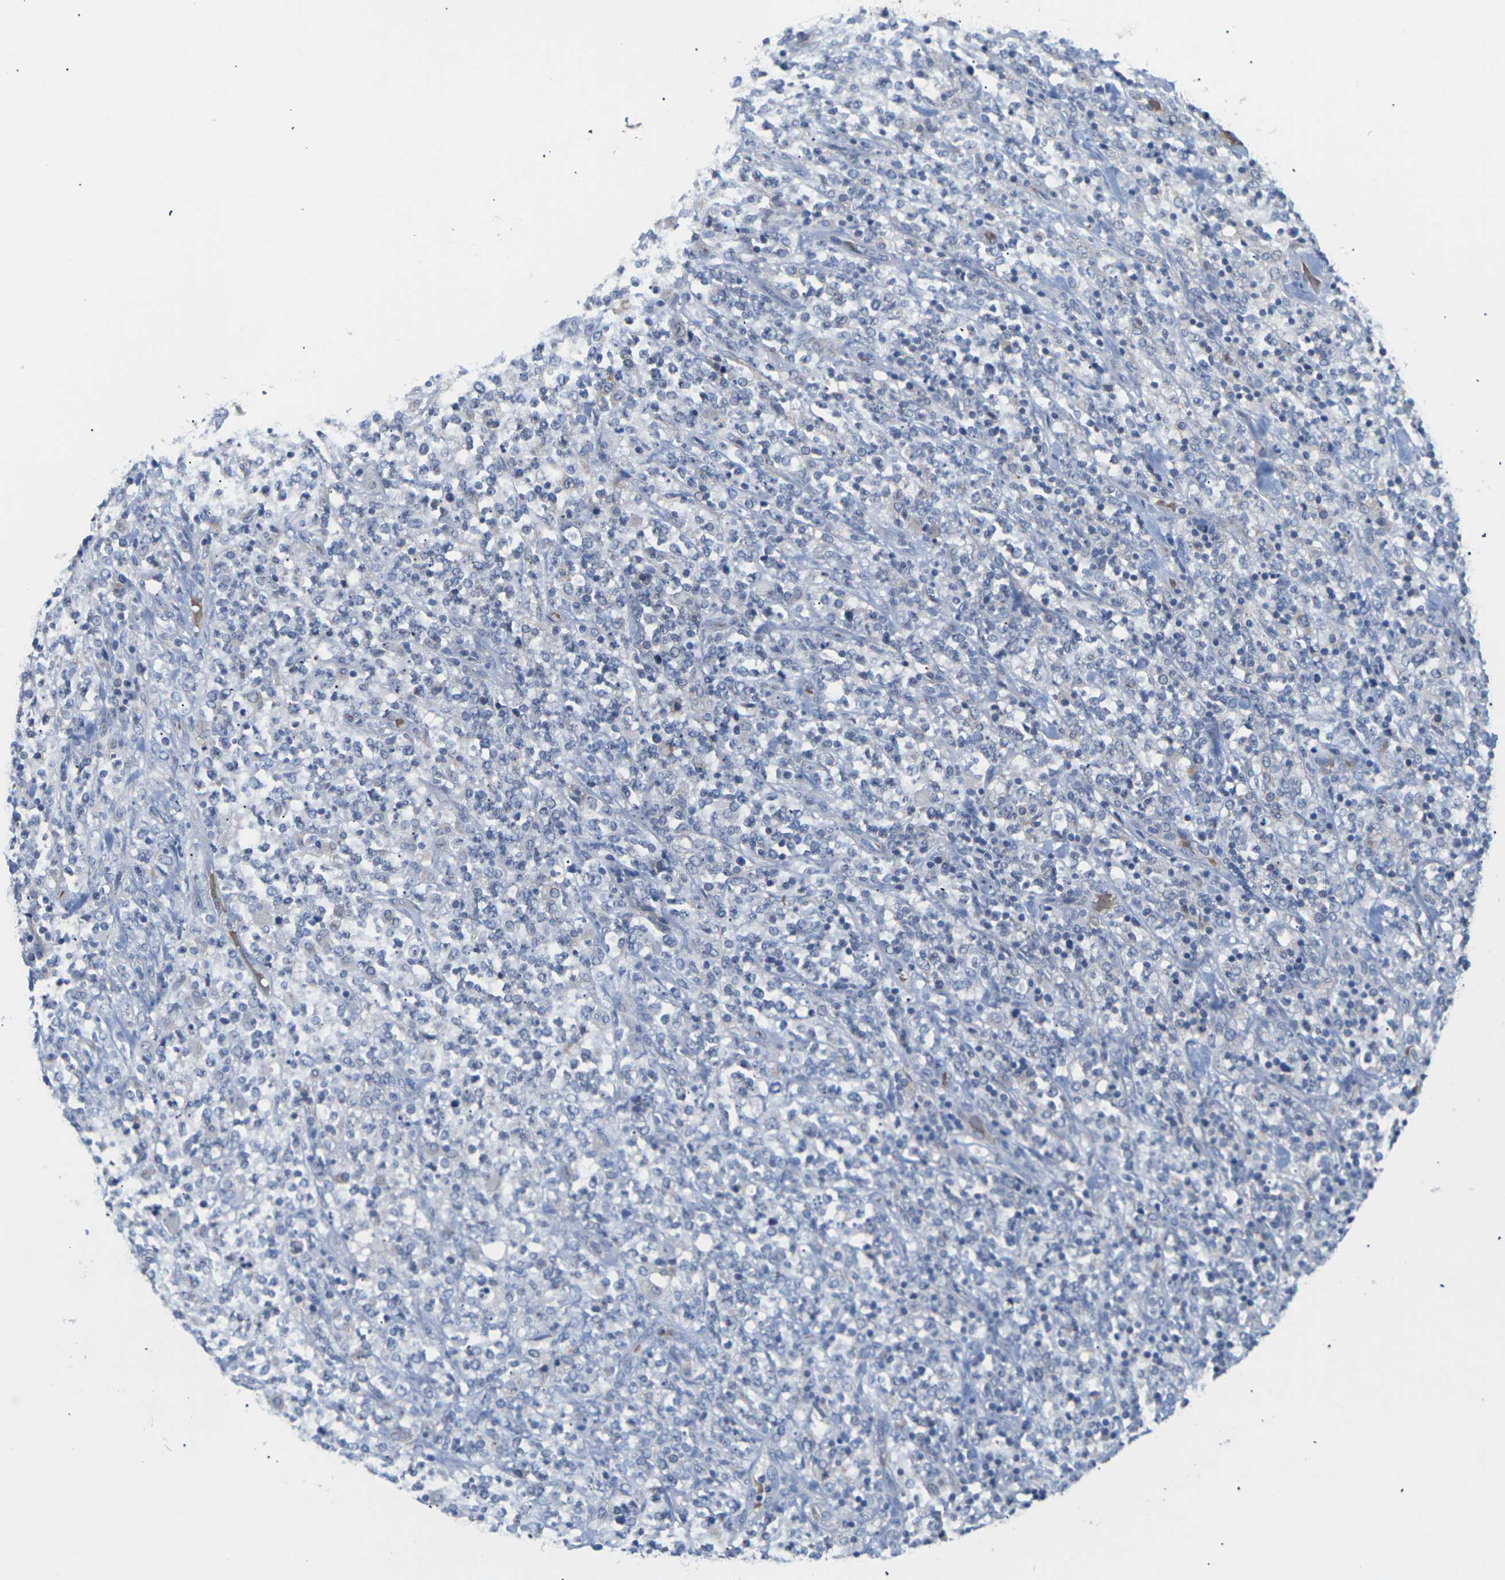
{"staining": {"intensity": "negative", "quantity": "none", "location": "none"}, "tissue": "lymphoma", "cell_type": "Tumor cells", "image_type": "cancer", "snomed": [{"axis": "morphology", "description": "Malignant lymphoma, non-Hodgkin's type, High grade"}, {"axis": "topography", "description": "Soft tissue"}], "caption": "Tumor cells are negative for protein expression in human high-grade malignant lymphoma, non-Hodgkin's type. (DAB (3,3'-diaminobenzidine) IHC, high magnification).", "gene": "TMCO4", "patient": {"sex": "male", "age": 18}}